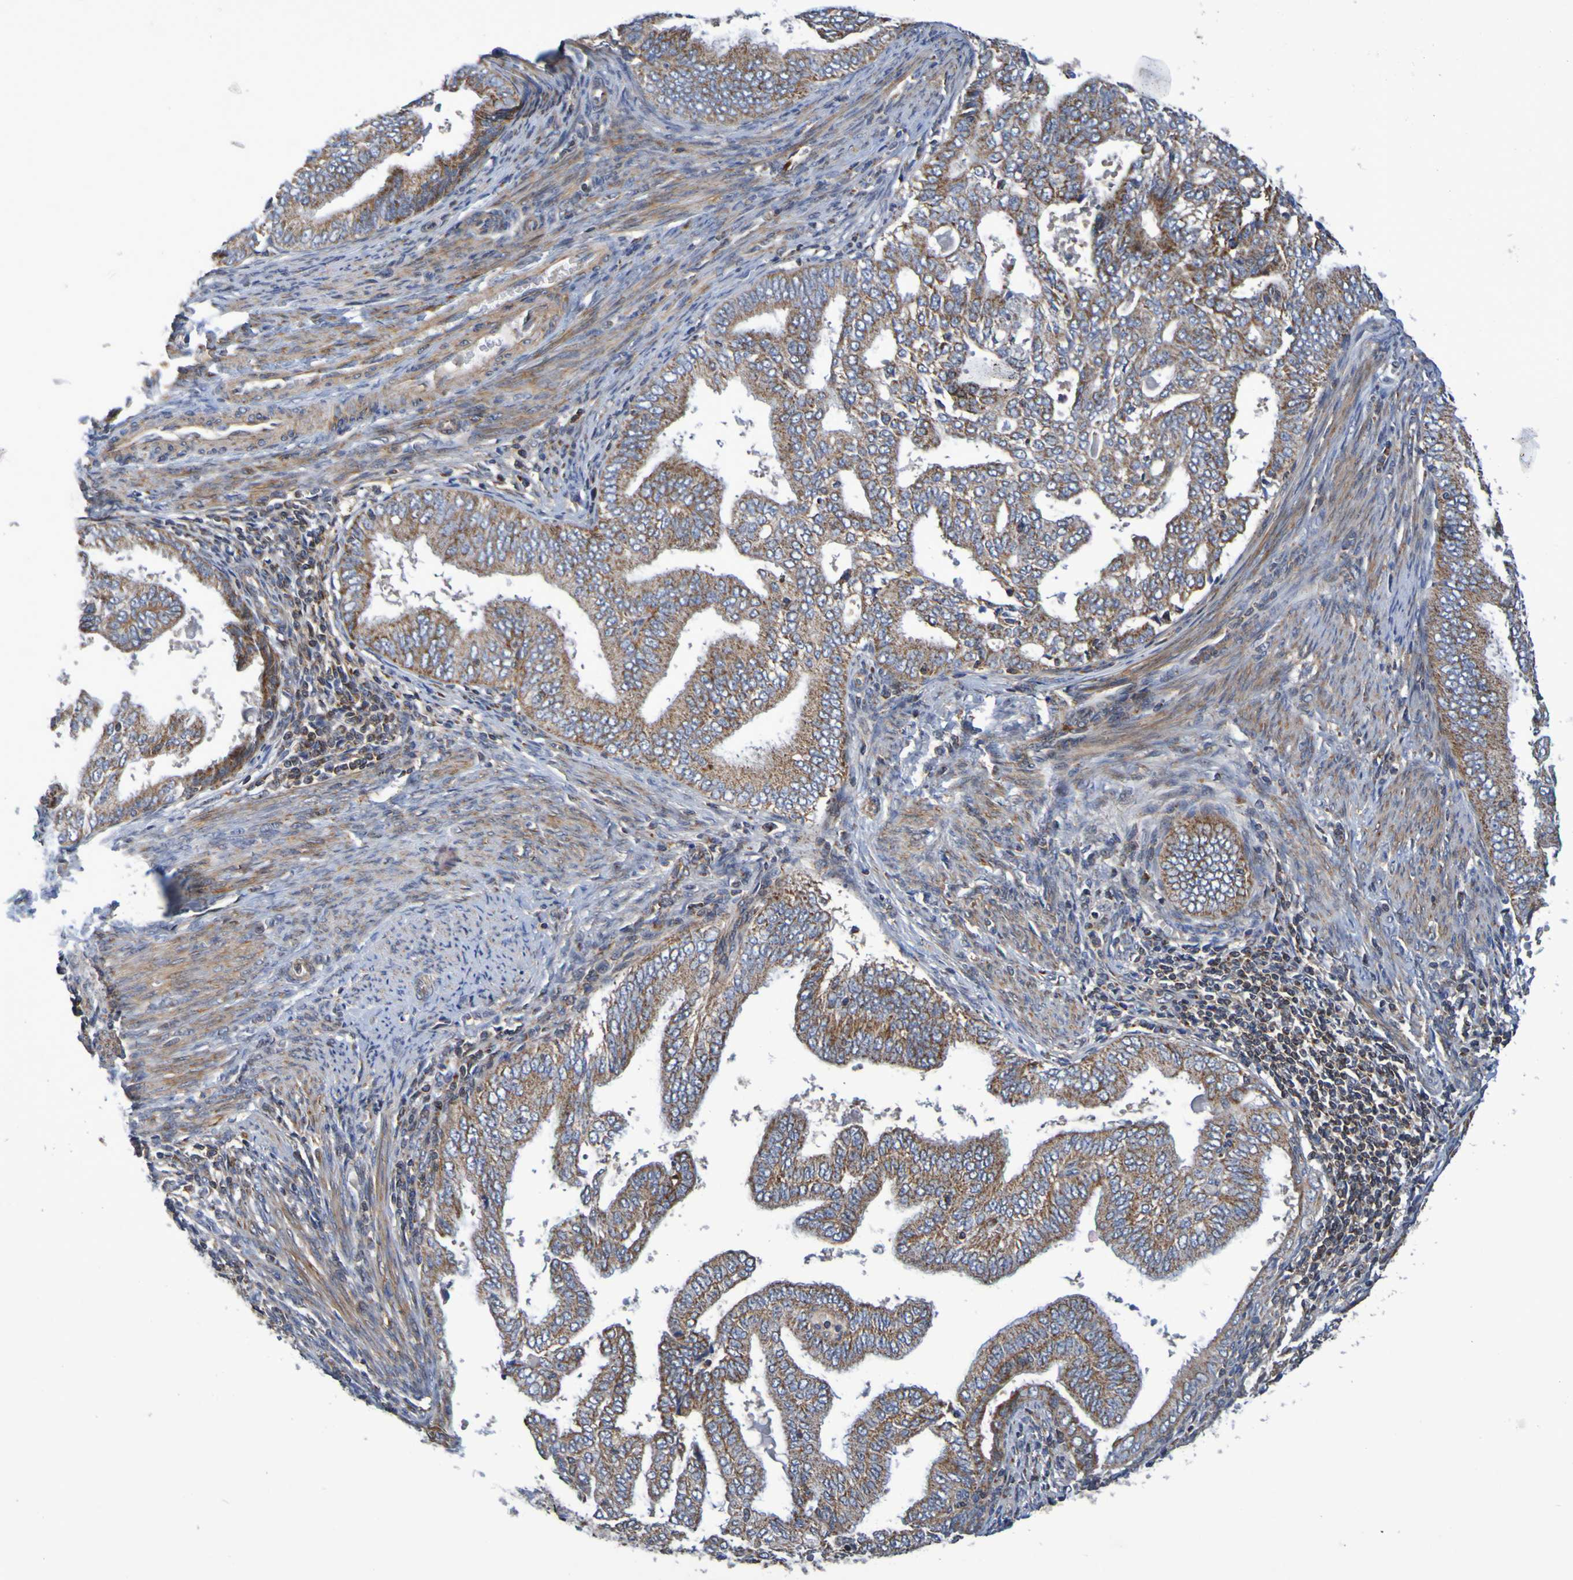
{"staining": {"intensity": "moderate", "quantity": ">75%", "location": "cytoplasmic/membranous"}, "tissue": "endometrial cancer", "cell_type": "Tumor cells", "image_type": "cancer", "snomed": [{"axis": "morphology", "description": "Adenocarcinoma, NOS"}, {"axis": "topography", "description": "Endometrium"}], "caption": "Brown immunohistochemical staining in endometrial cancer reveals moderate cytoplasmic/membranous staining in approximately >75% of tumor cells.", "gene": "CCDC51", "patient": {"sex": "female", "age": 58}}